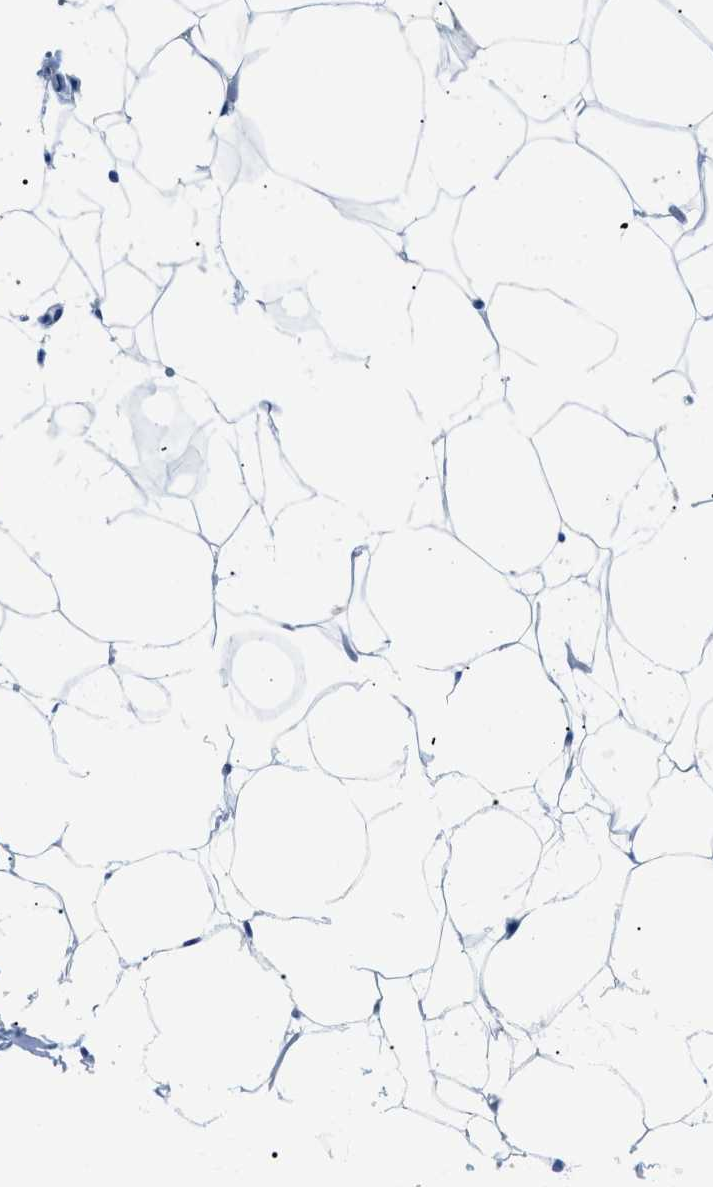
{"staining": {"intensity": "negative", "quantity": "none", "location": "none"}, "tissue": "adipose tissue", "cell_type": "Adipocytes", "image_type": "normal", "snomed": [{"axis": "morphology", "description": "Normal tissue, NOS"}, {"axis": "topography", "description": "Breast"}, {"axis": "topography", "description": "Soft tissue"}], "caption": "Immunohistochemistry histopathology image of benign adipose tissue: human adipose tissue stained with DAB exhibits no significant protein positivity in adipocytes. (DAB (3,3'-diaminobenzidine) IHC with hematoxylin counter stain).", "gene": "ITPR1", "patient": {"sex": "female", "age": 75}}